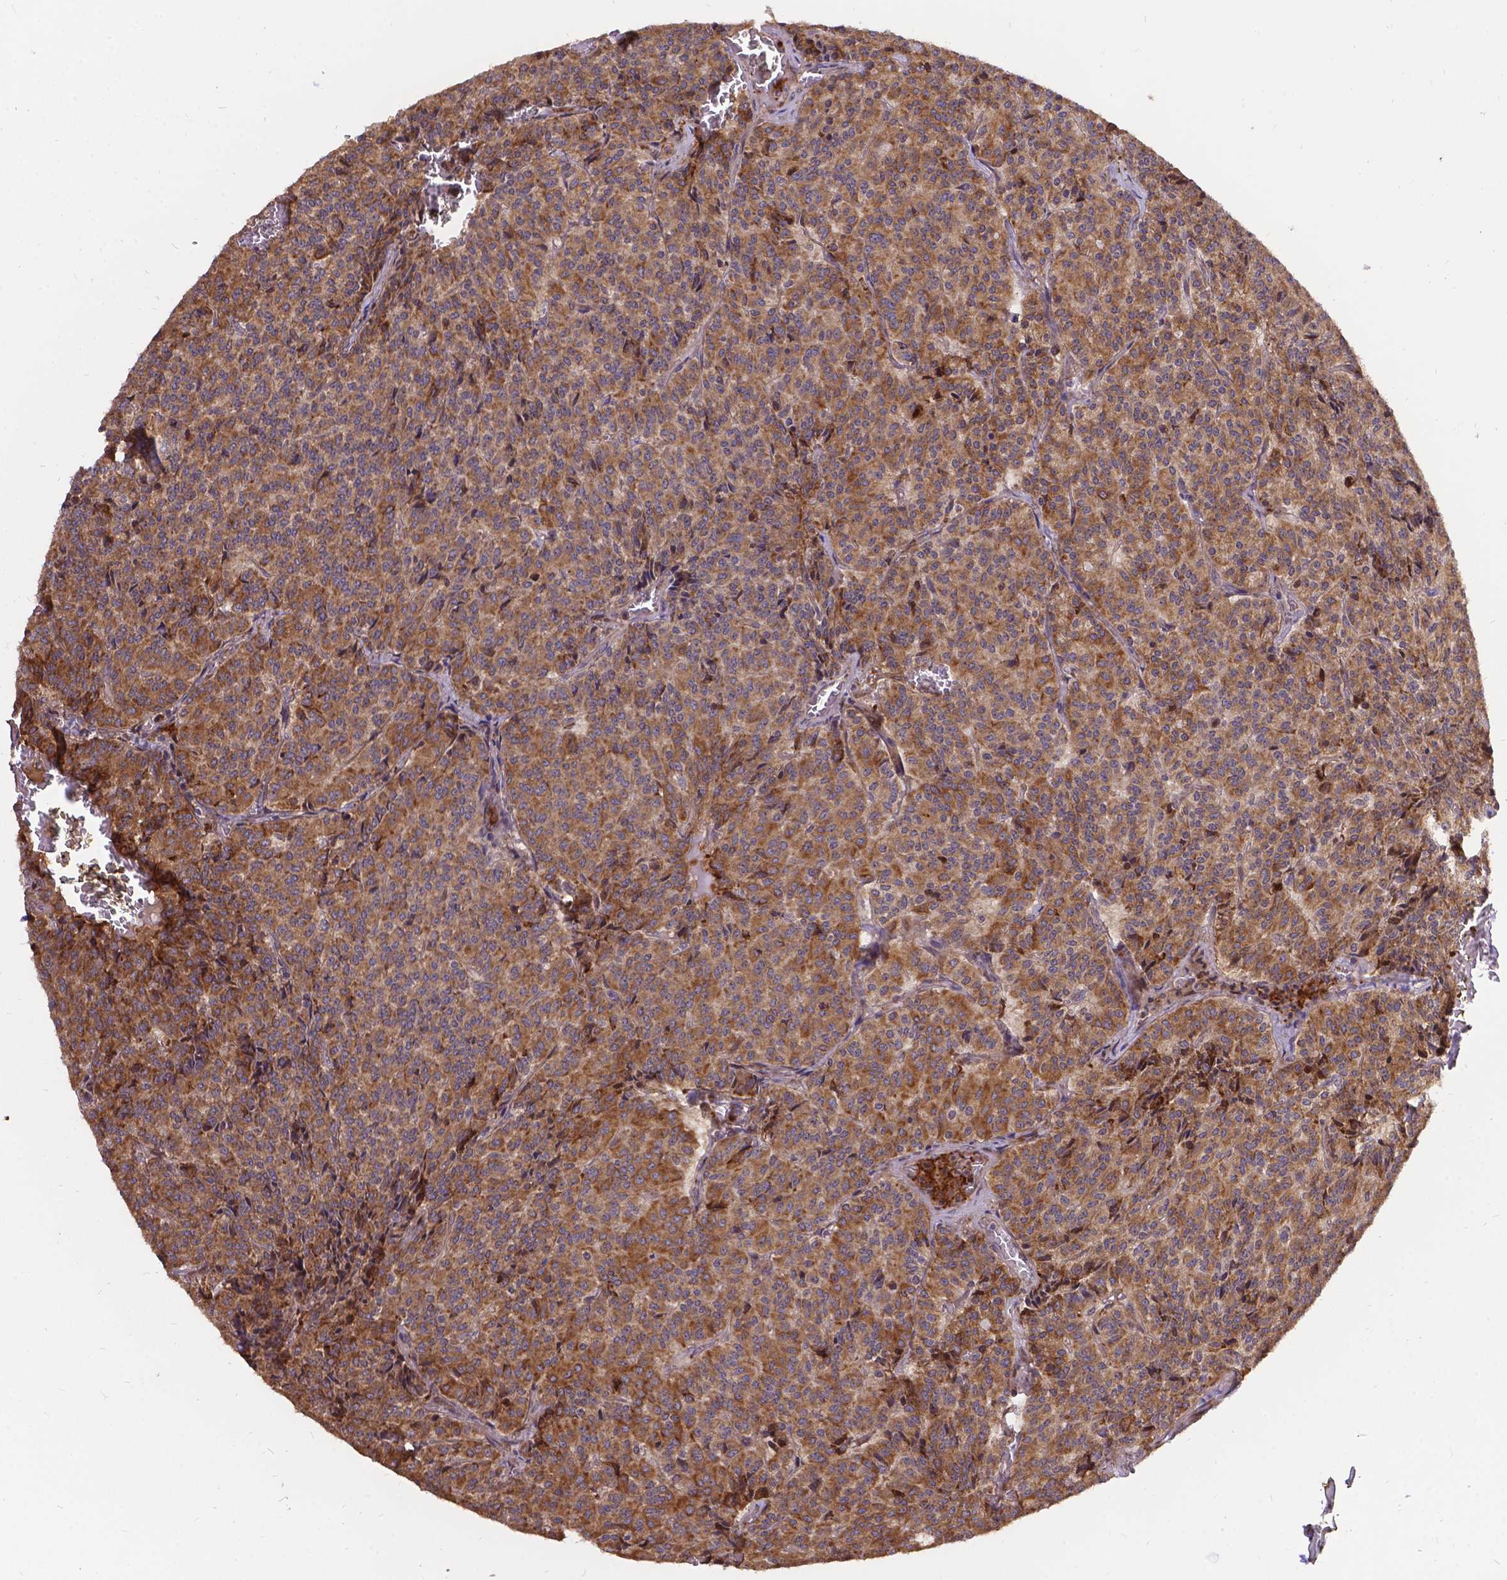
{"staining": {"intensity": "moderate", "quantity": ">75%", "location": "cytoplasmic/membranous"}, "tissue": "carcinoid", "cell_type": "Tumor cells", "image_type": "cancer", "snomed": [{"axis": "morphology", "description": "Carcinoid, malignant, NOS"}, {"axis": "topography", "description": "Lung"}], "caption": "Immunohistochemistry (IHC) photomicrograph of neoplastic tissue: human carcinoid stained using immunohistochemistry reveals medium levels of moderate protein expression localized specifically in the cytoplasmic/membranous of tumor cells, appearing as a cytoplasmic/membranous brown color.", "gene": "DENND6A", "patient": {"sex": "male", "age": 70}}